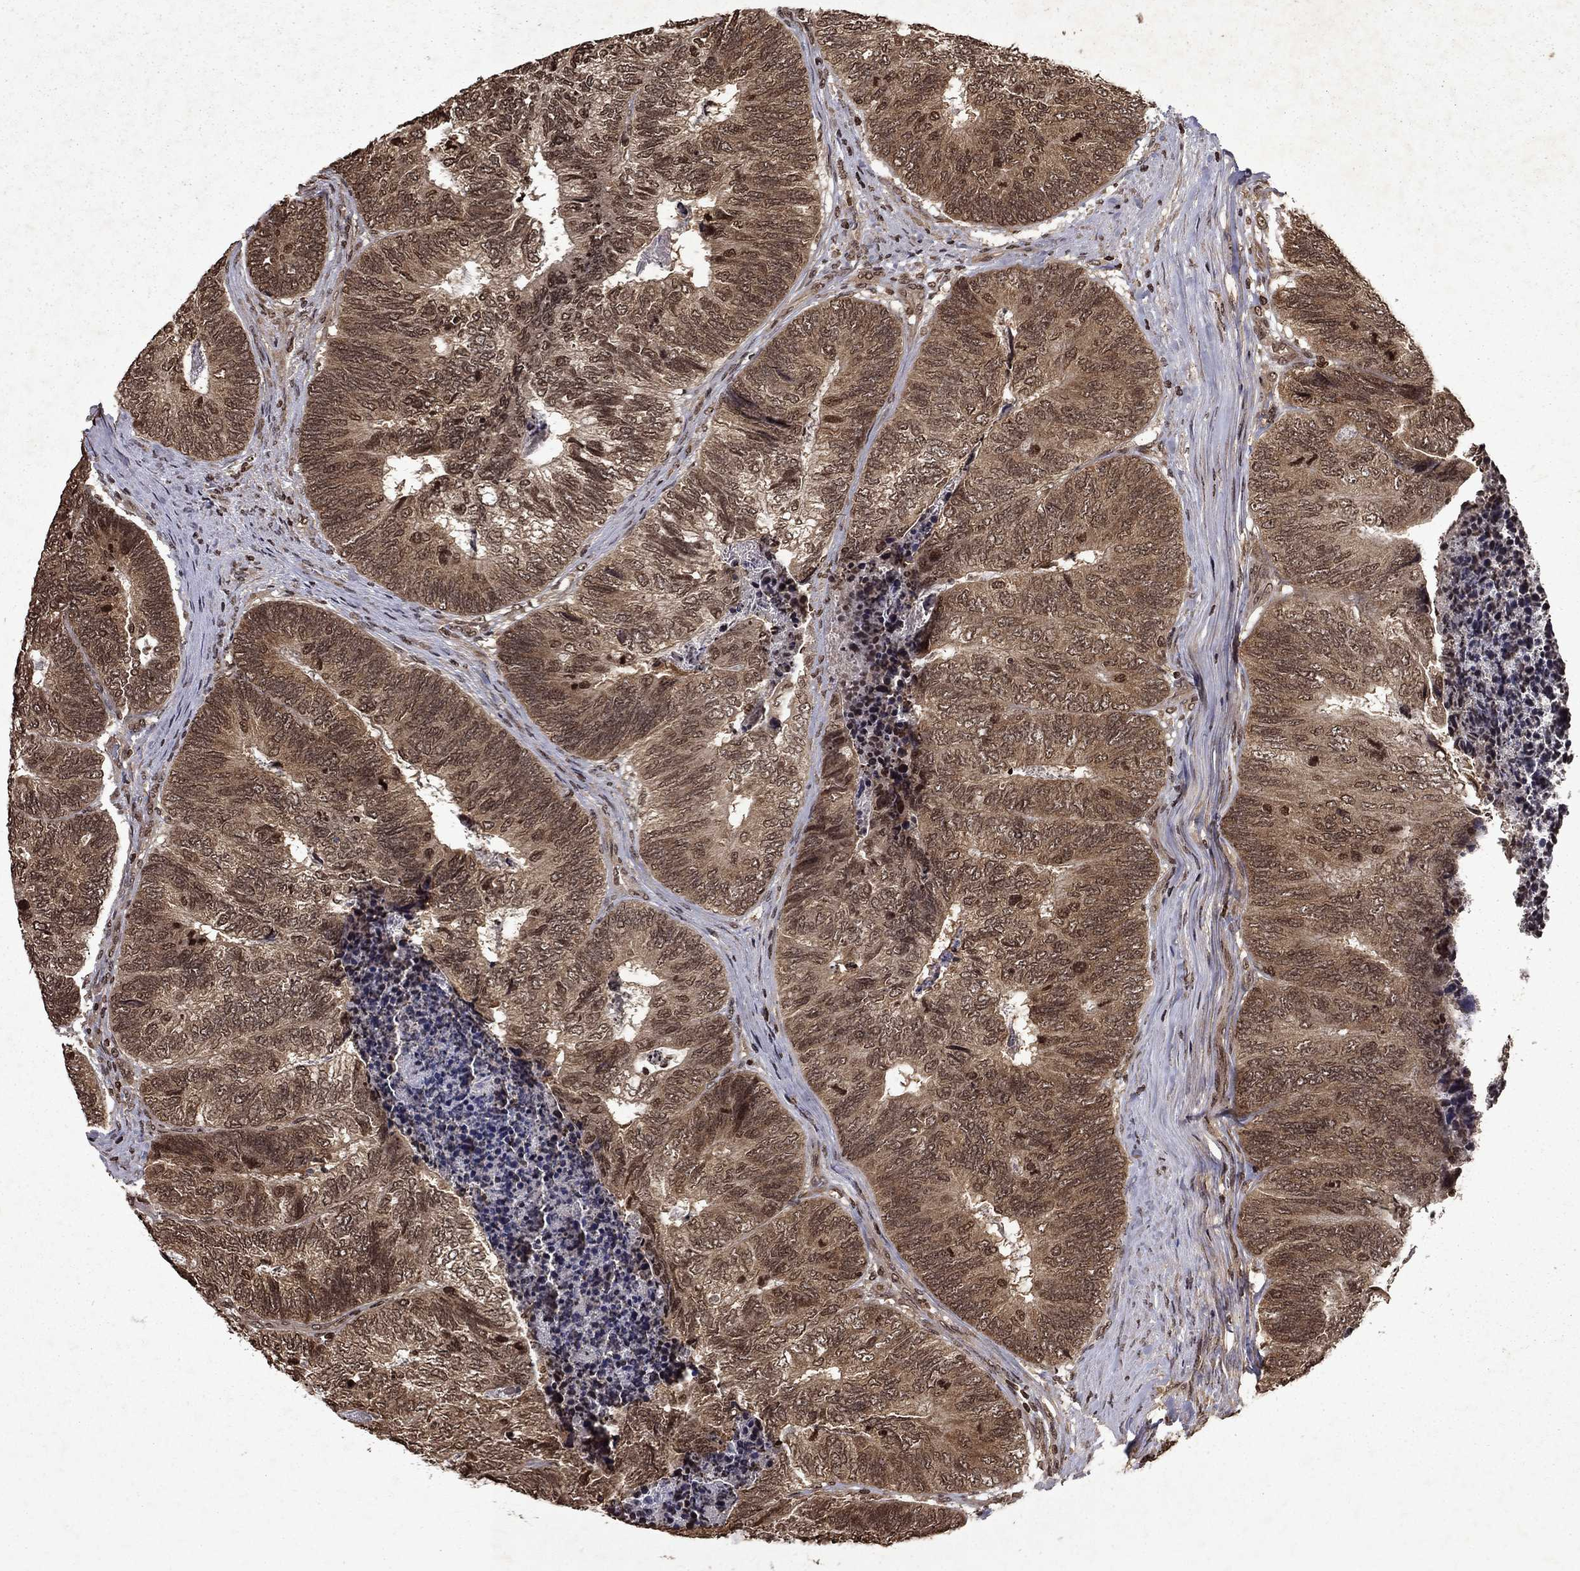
{"staining": {"intensity": "moderate", "quantity": ">75%", "location": "cytoplasmic/membranous"}, "tissue": "colorectal cancer", "cell_type": "Tumor cells", "image_type": "cancer", "snomed": [{"axis": "morphology", "description": "Adenocarcinoma, NOS"}, {"axis": "topography", "description": "Colon"}], "caption": "Brown immunohistochemical staining in human colorectal cancer (adenocarcinoma) exhibits moderate cytoplasmic/membranous expression in about >75% of tumor cells.", "gene": "PIN4", "patient": {"sex": "female", "age": 67}}